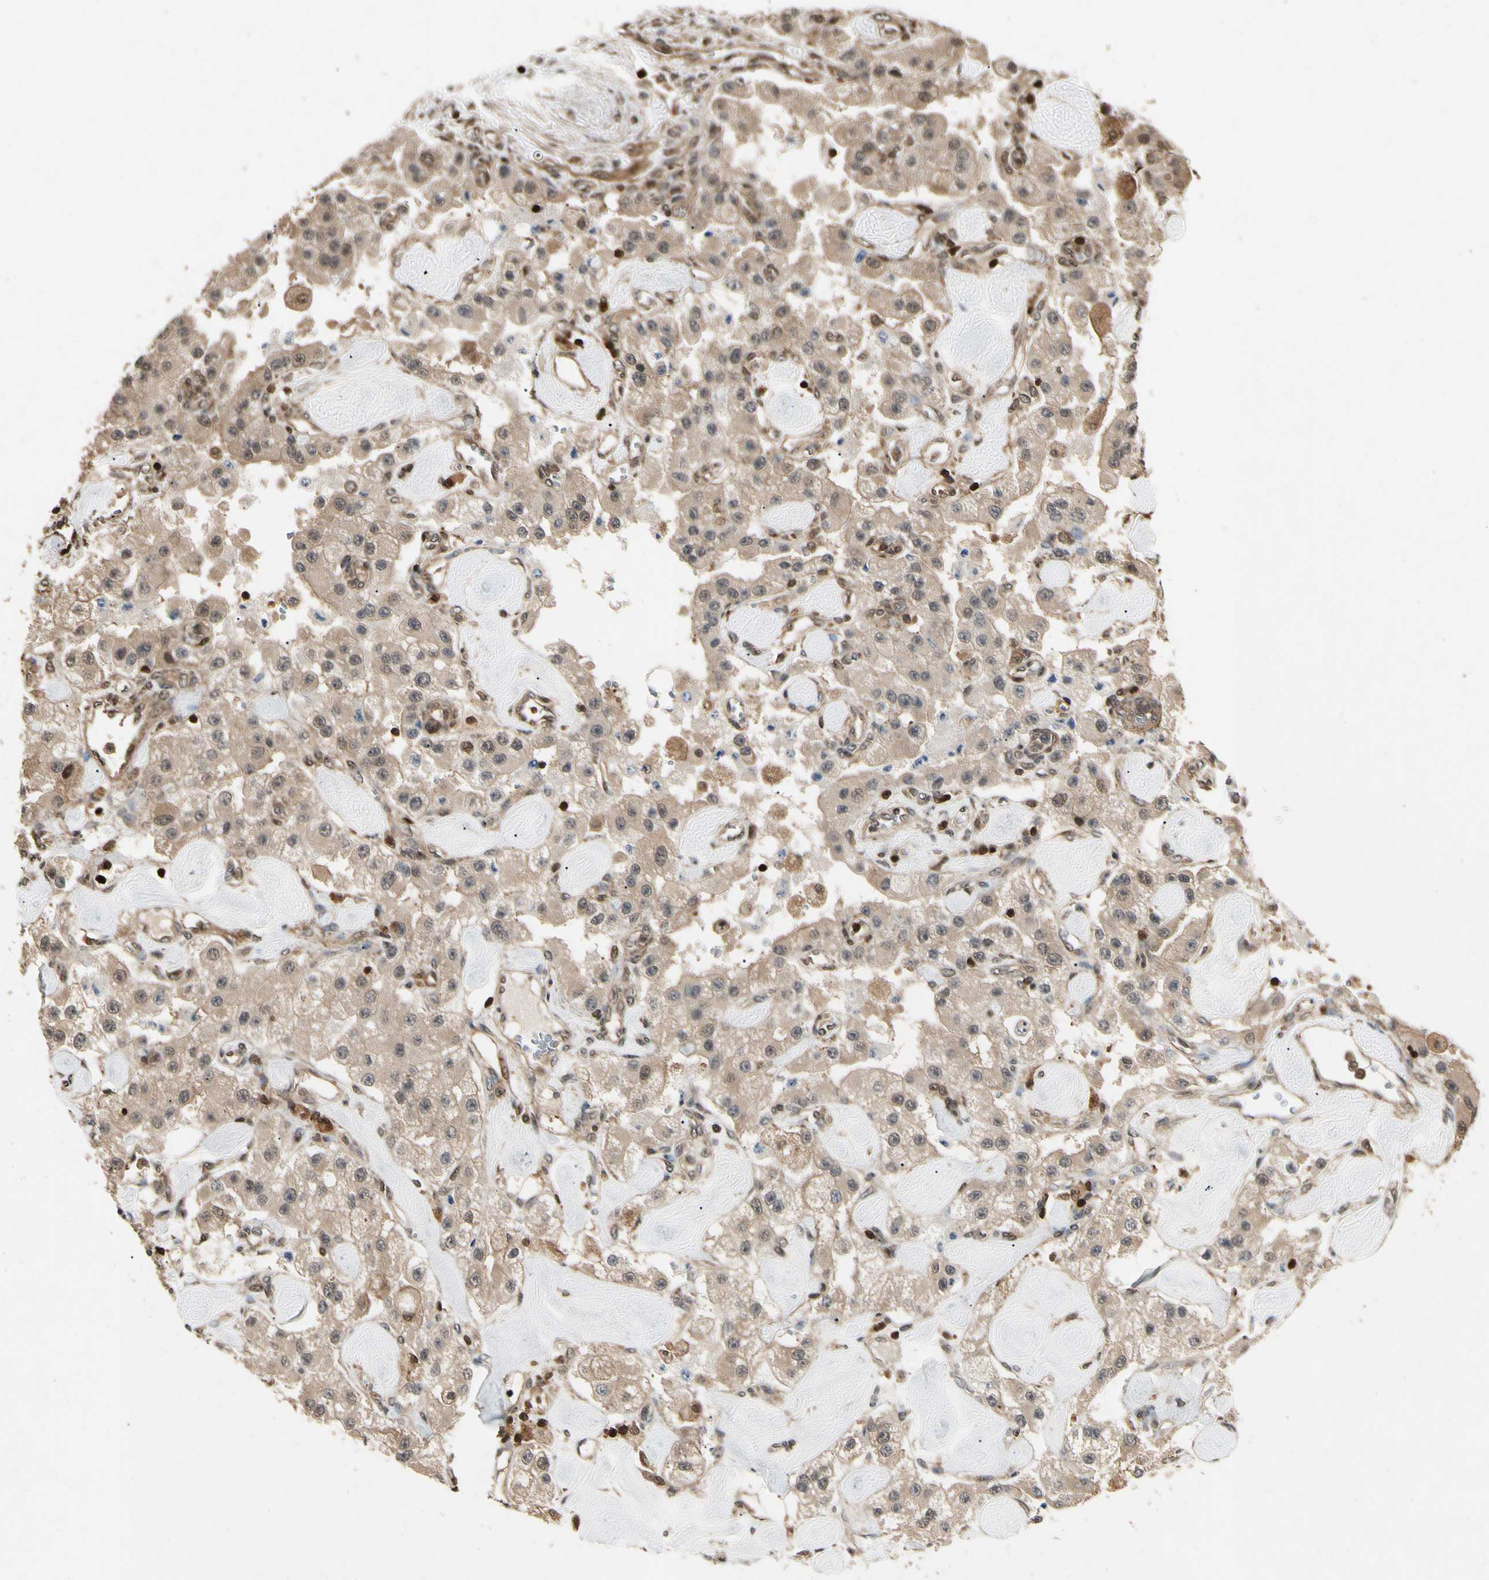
{"staining": {"intensity": "moderate", "quantity": ">75%", "location": "cytoplasmic/membranous"}, "tissue": "carcinoid", "cell_type": "Tumor cells", "image_type": "cancer", "snomed": [{"axis": "morphology", "description": "Carcinoid, malignant, NOS"}, {"axis": "topography", "description": "Pancreas"}], "caption": "Moderate cytoplasmic/membranous protein staining is identified in about >75% of tumor cells in carcinoid. (Stains: DAB in brown, nuclei in blue, Microscopy: brightfield microscopy at high magnification).", "gene": "YWHAQ", "patient": {"sex": "male", "age": 41}}